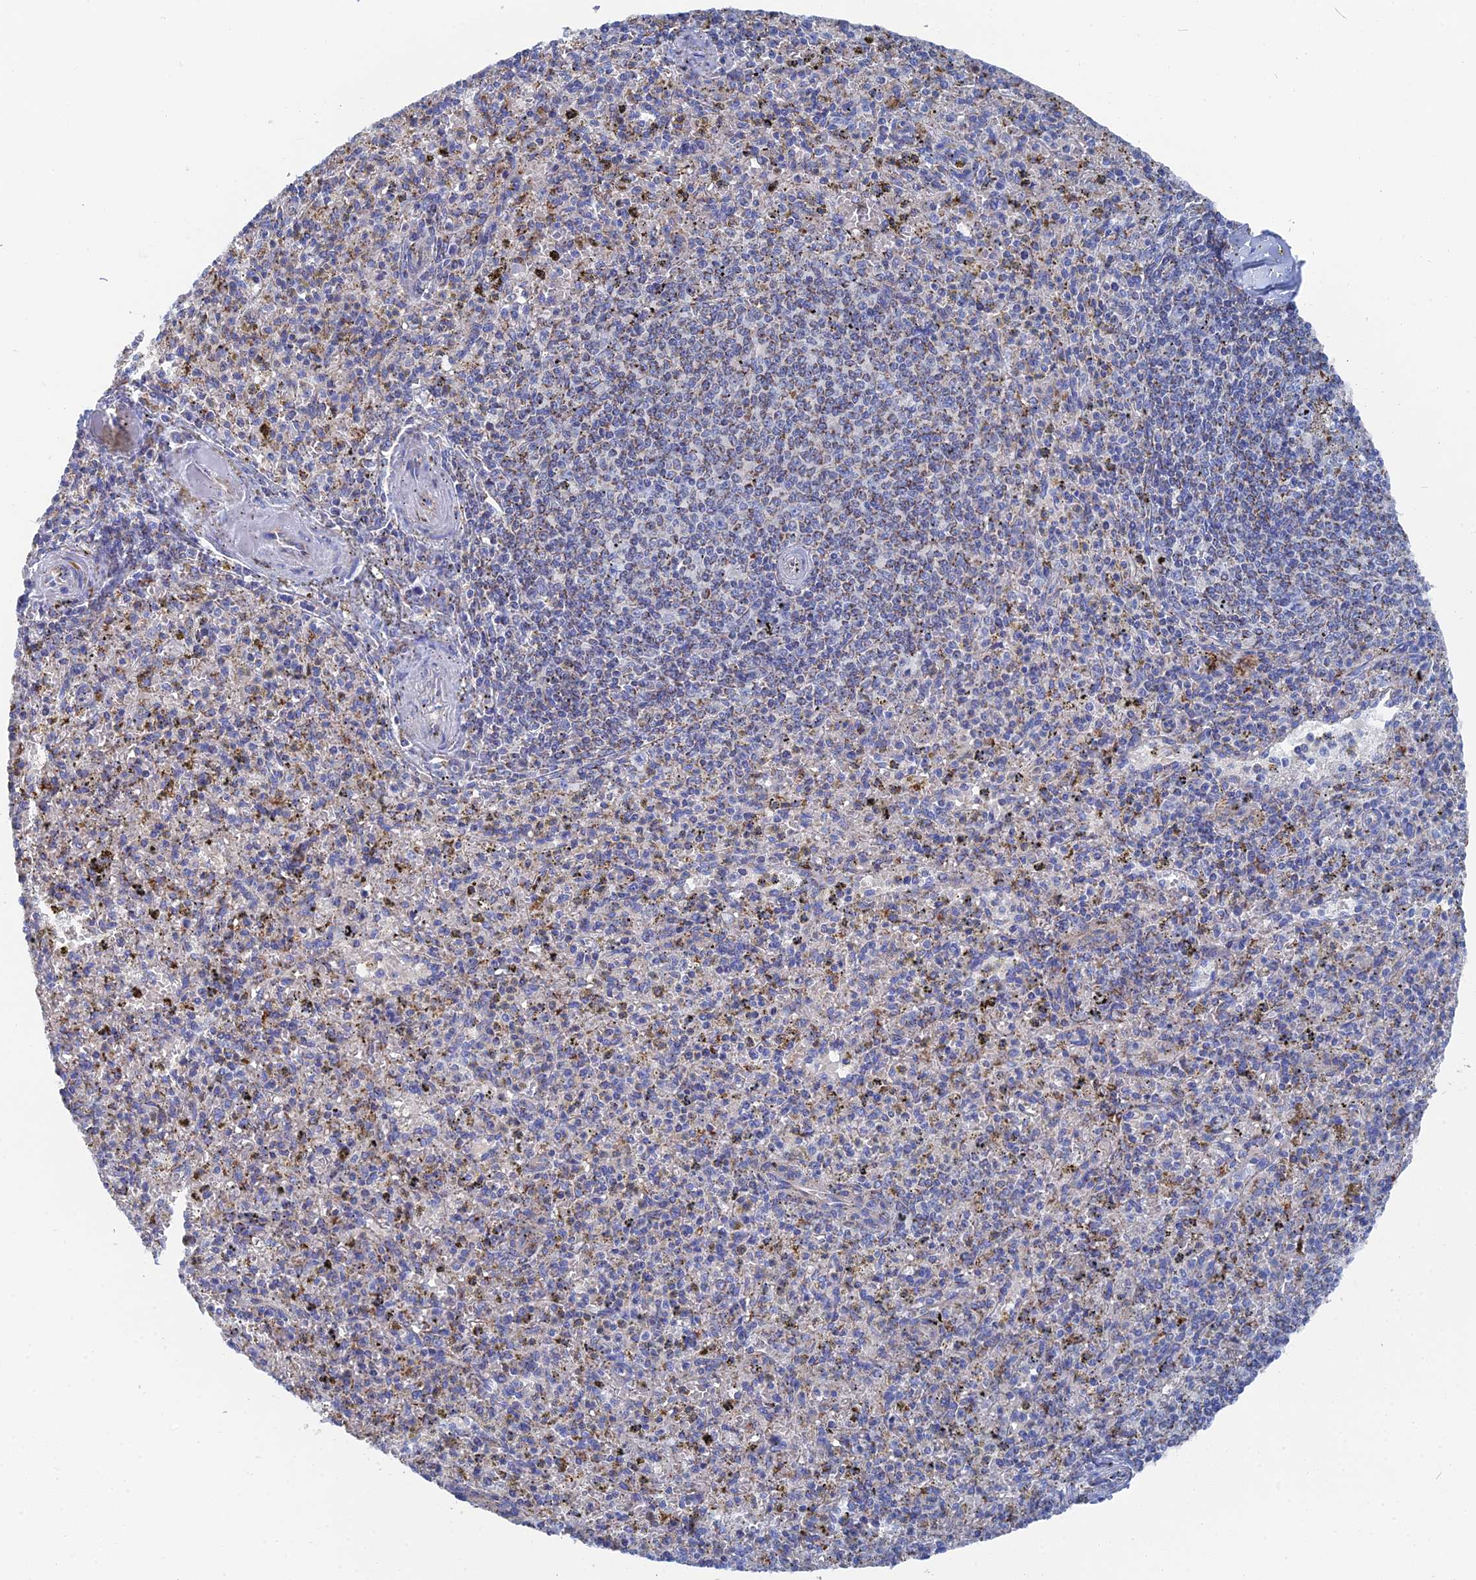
{"staining": {"intensity": "negative", "quantity": "none", "location": "none"}, "tissue": "spleen", "cell_type": "Cells in red pulp", "image_type": "normal", "snomed": [{"axis": "morphology", "description": "Normal tissue, NOS"}, {"axis": "topography", "description": "Spleen"}], "caption": "An IHC image of unremarkable spleen is shown. There is no staining in cells in red pulp of spleen. The staining is performed using DAB brown chromogen with nuclei counter-stained in using hematoxylin.", "gene": "IFT80", "patient": {"sex": "male", "age": 72}}